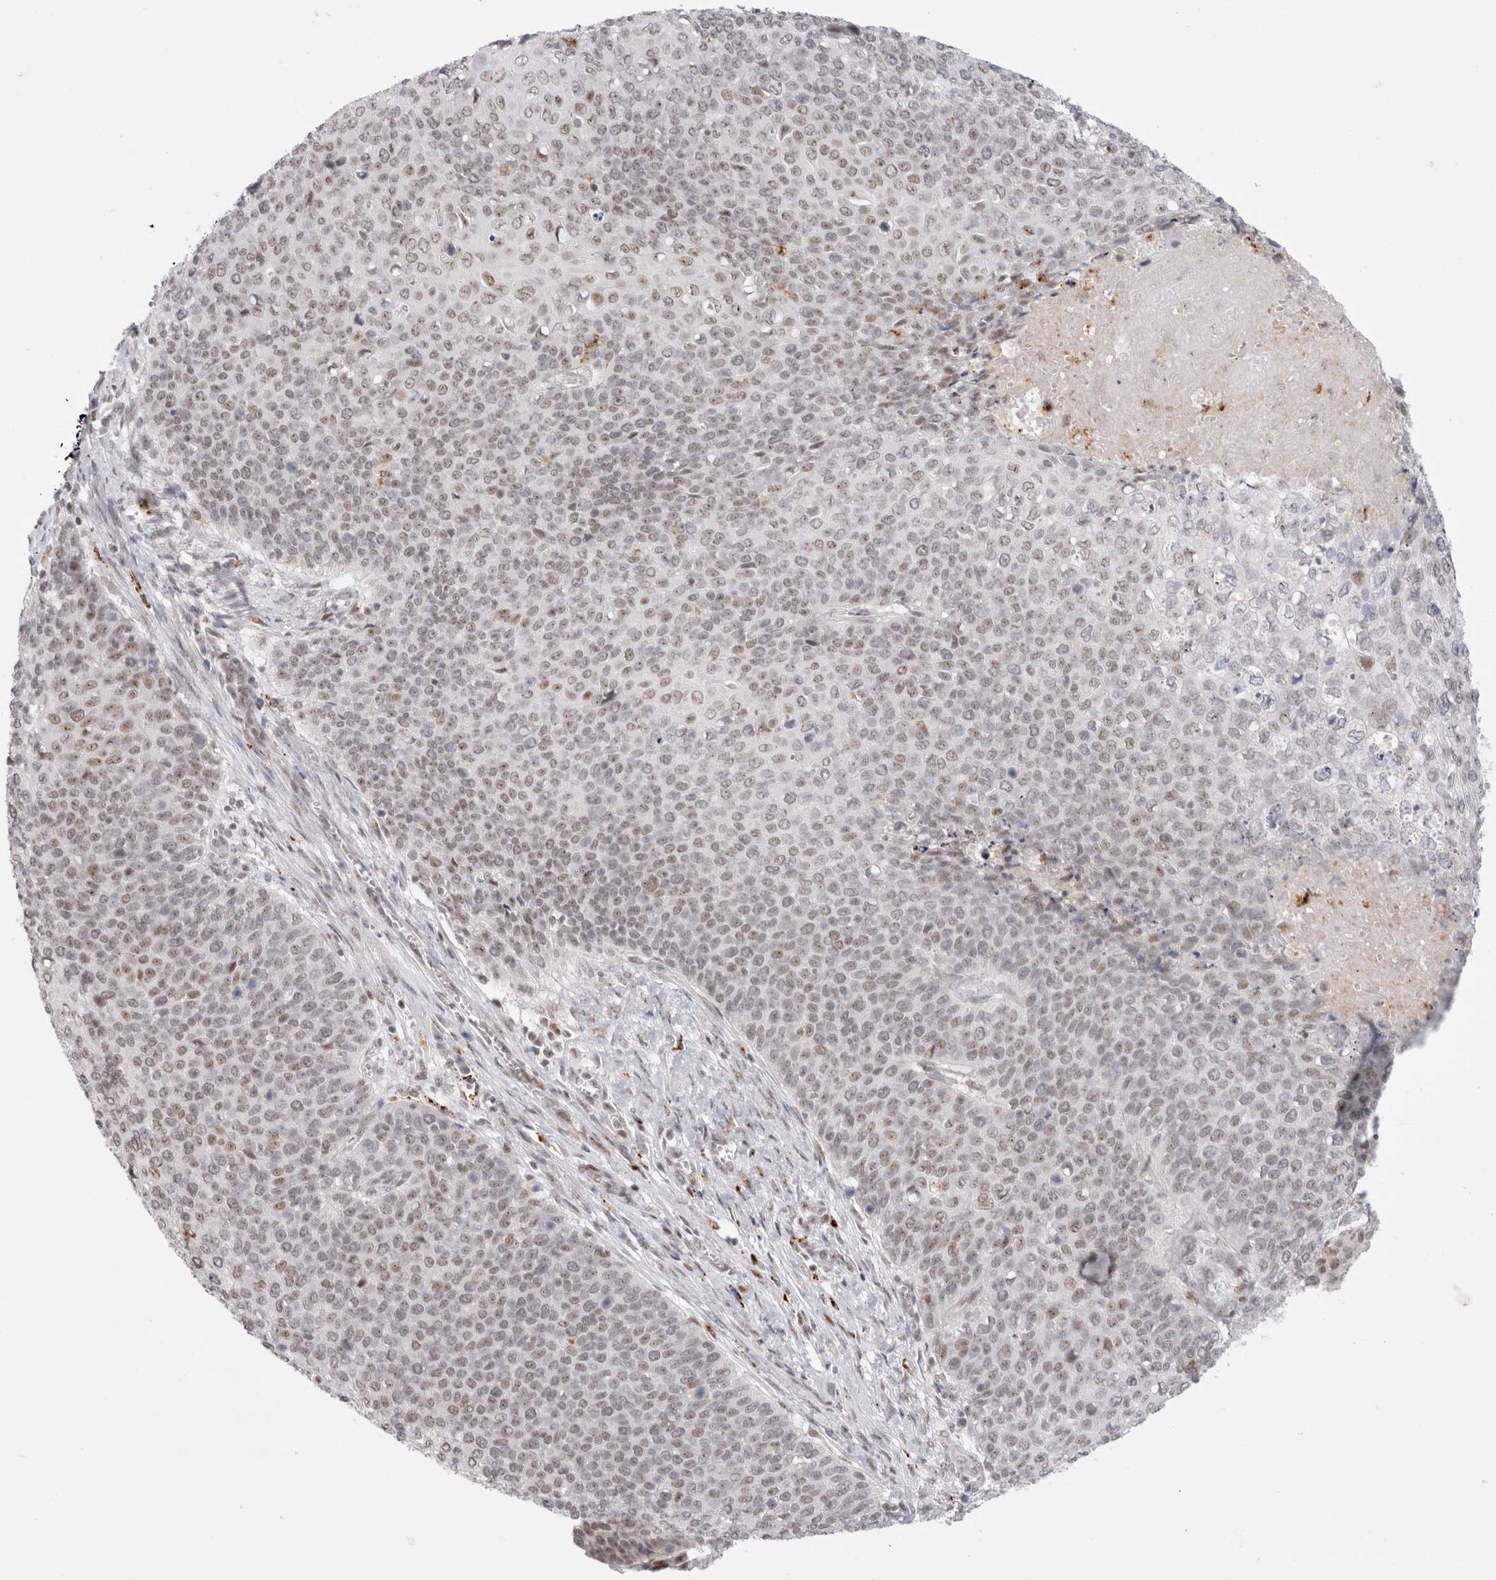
{"staining": {"intensity": "weak", "quantity": ">75%", "location": "nuclear"}, "tissue": "cervical cancer", "cell_type": "Tumor cells", "image_type": "cancer", "snomed": [{"axis": "morphology", "description": "Squamous cell carcinoma, NOS"}, {"axis": "topography", "description": "Cervix"}], "caption": "Protein analysis of cervical cancer (squamous cell carcinoma) tissue exhibits weak nuclear staining in about >75% of tumor cells.", "gene": "SENP6", "patient": {"sex": "female", "age": 39}}